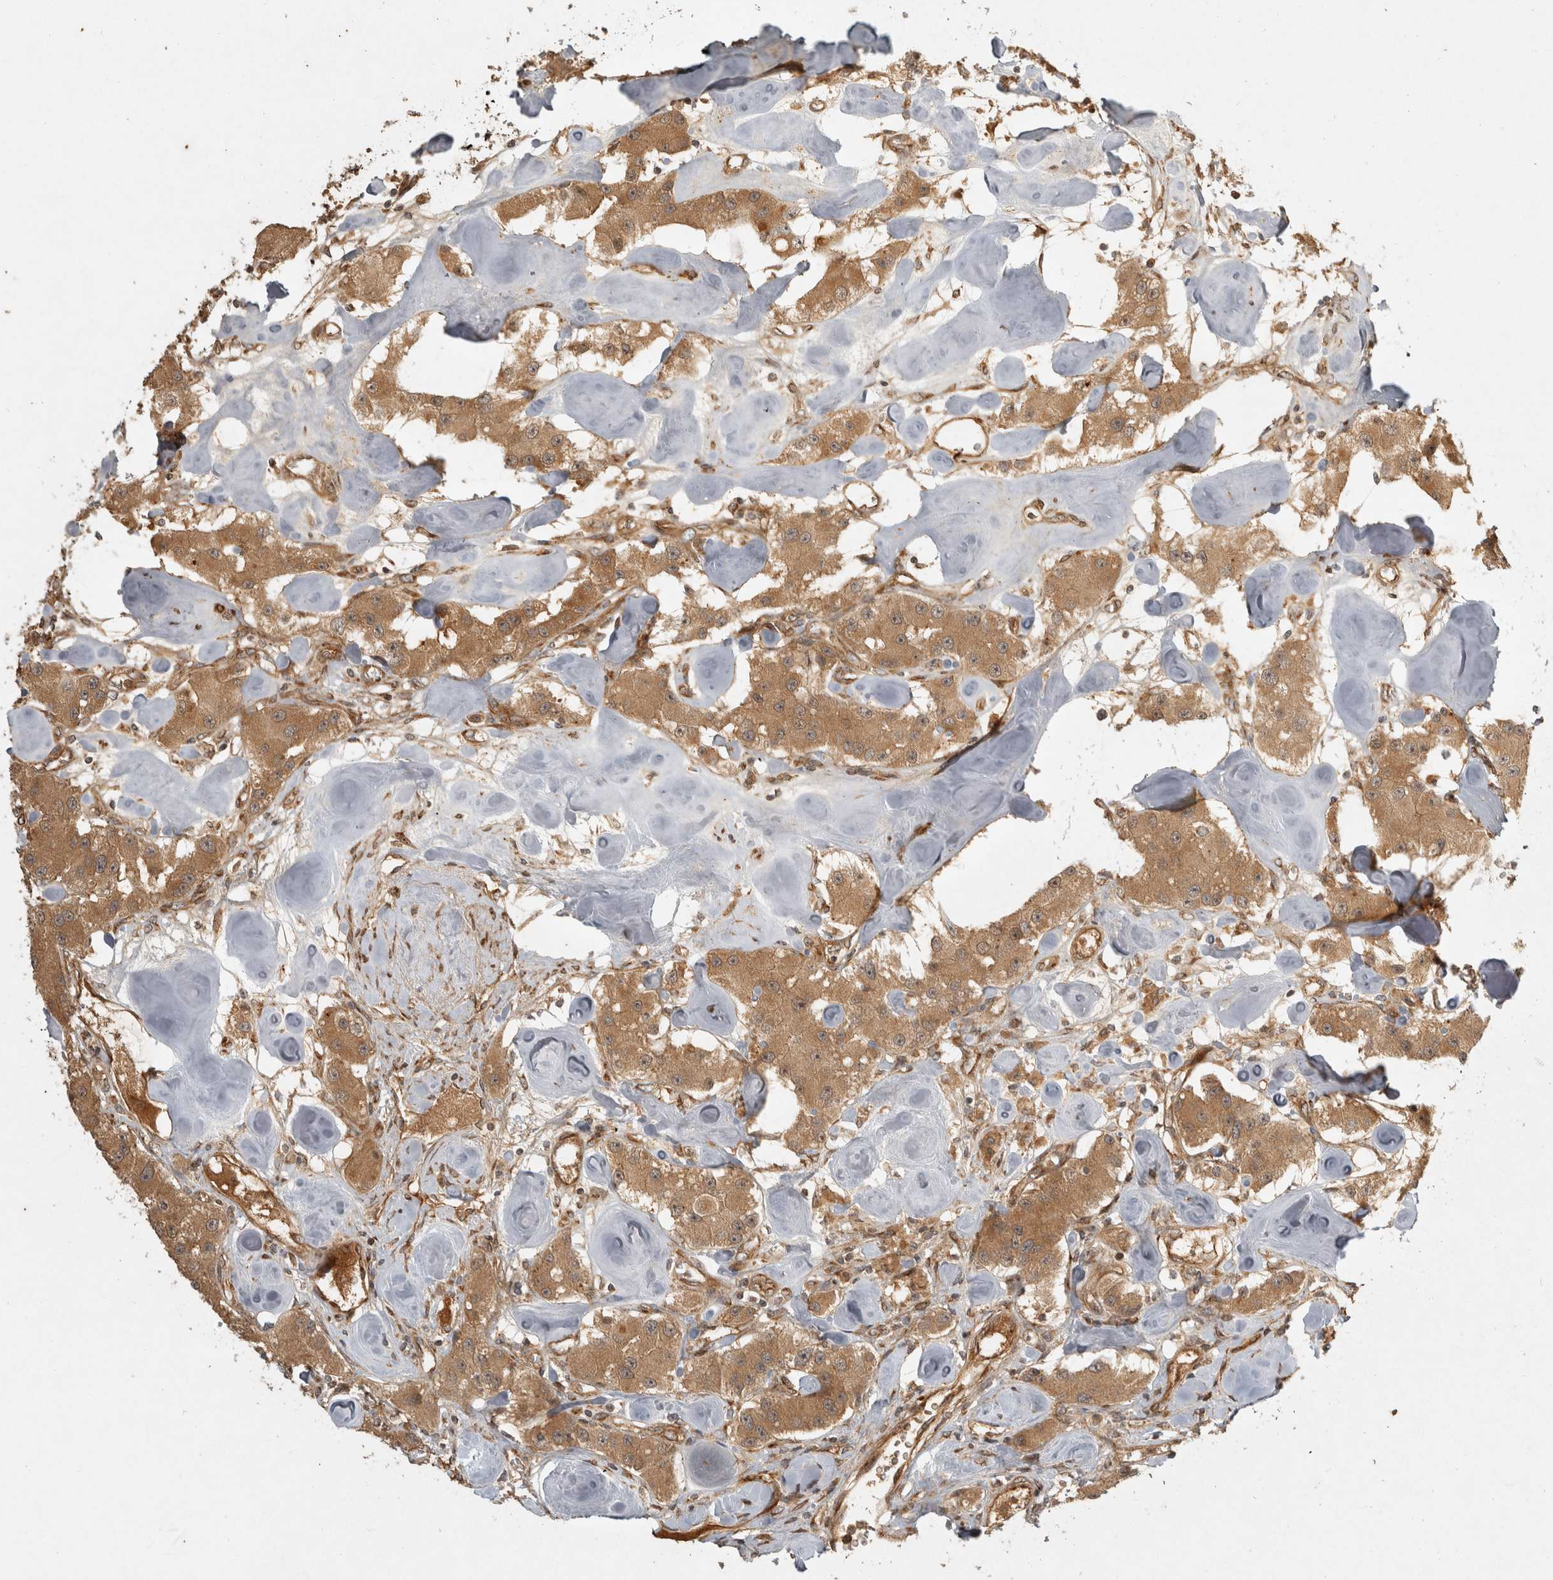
{"staining": {"intensity": "moderate", "quantity": ">75%", "location": "cytoplasmic/membranous"}, "tissue": "carcinoid", "cell_type": "Tumor cells", "image_type": "cancer", "snomed": [{"axis": "morphology", "description": "Carcinoid, malignant, NOS"}, {"axis": "topography", "description": "Pancreas"}], "caption": "Carcinoid stained with a brown dye exhibits moderate cytoplasmic/membranous positive expression in approximately >75% of tumor cells.", "gene": "CAMSAP2", "patient": {"sex": "male", "age": 41}}